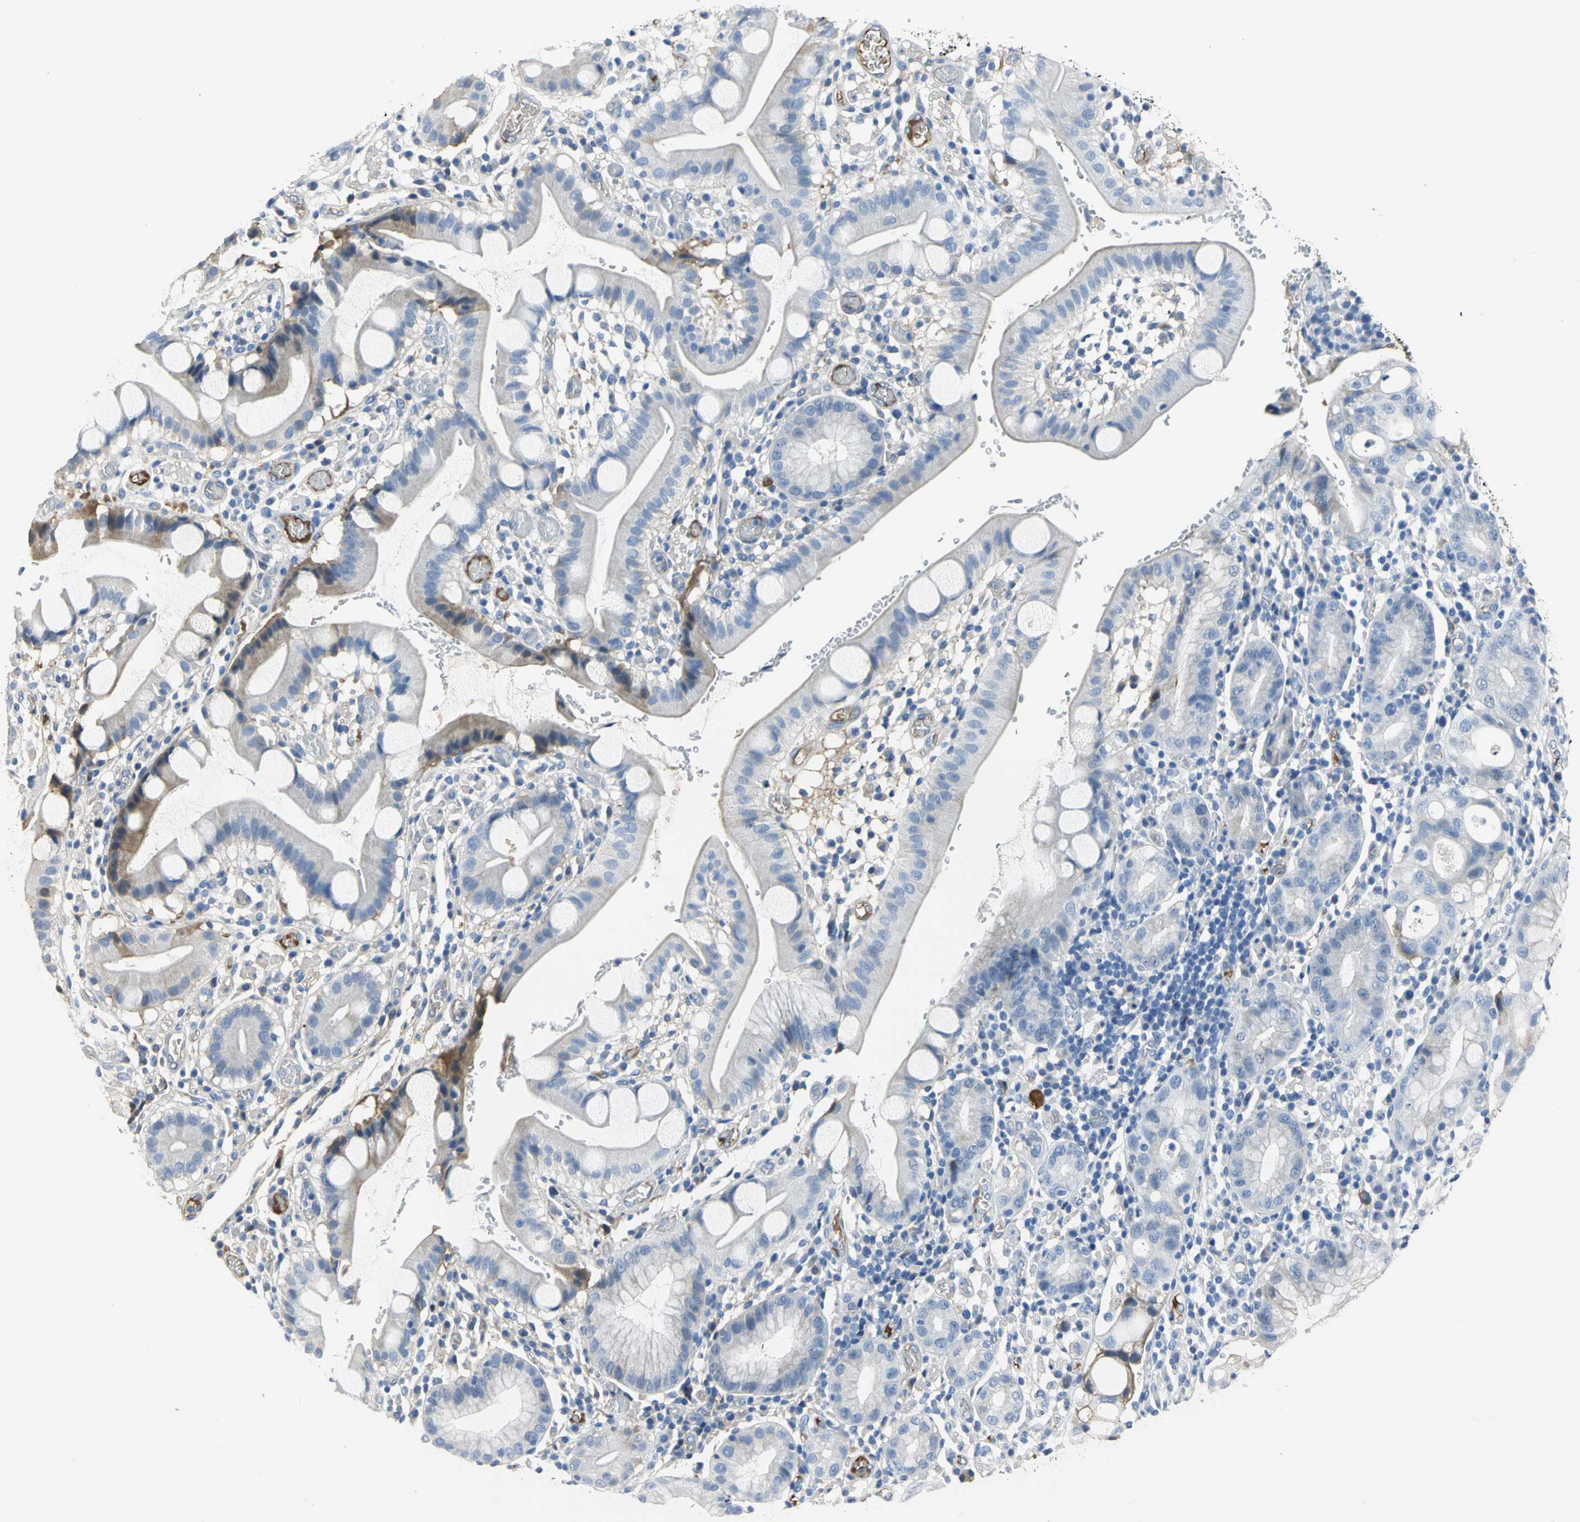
{"staining": {"intensity": "negative", "quantity": "none", "location": "none"}, "tissue": "stomach cancer", "cell_type": "Tumor cells", "image_type": "cancer", "snomed": [{"axis": "morphology", "description": "Adenocarcinoma, NOS"}, {"axis": "topography", "description": "Stomach"}], "caption": "Human adenocarcinoma (stomach) stained for a protein using IHC displays no positivity in tumor cells.", "gene": "GYG2", "patient": {"sex": "female", "age": 75}}